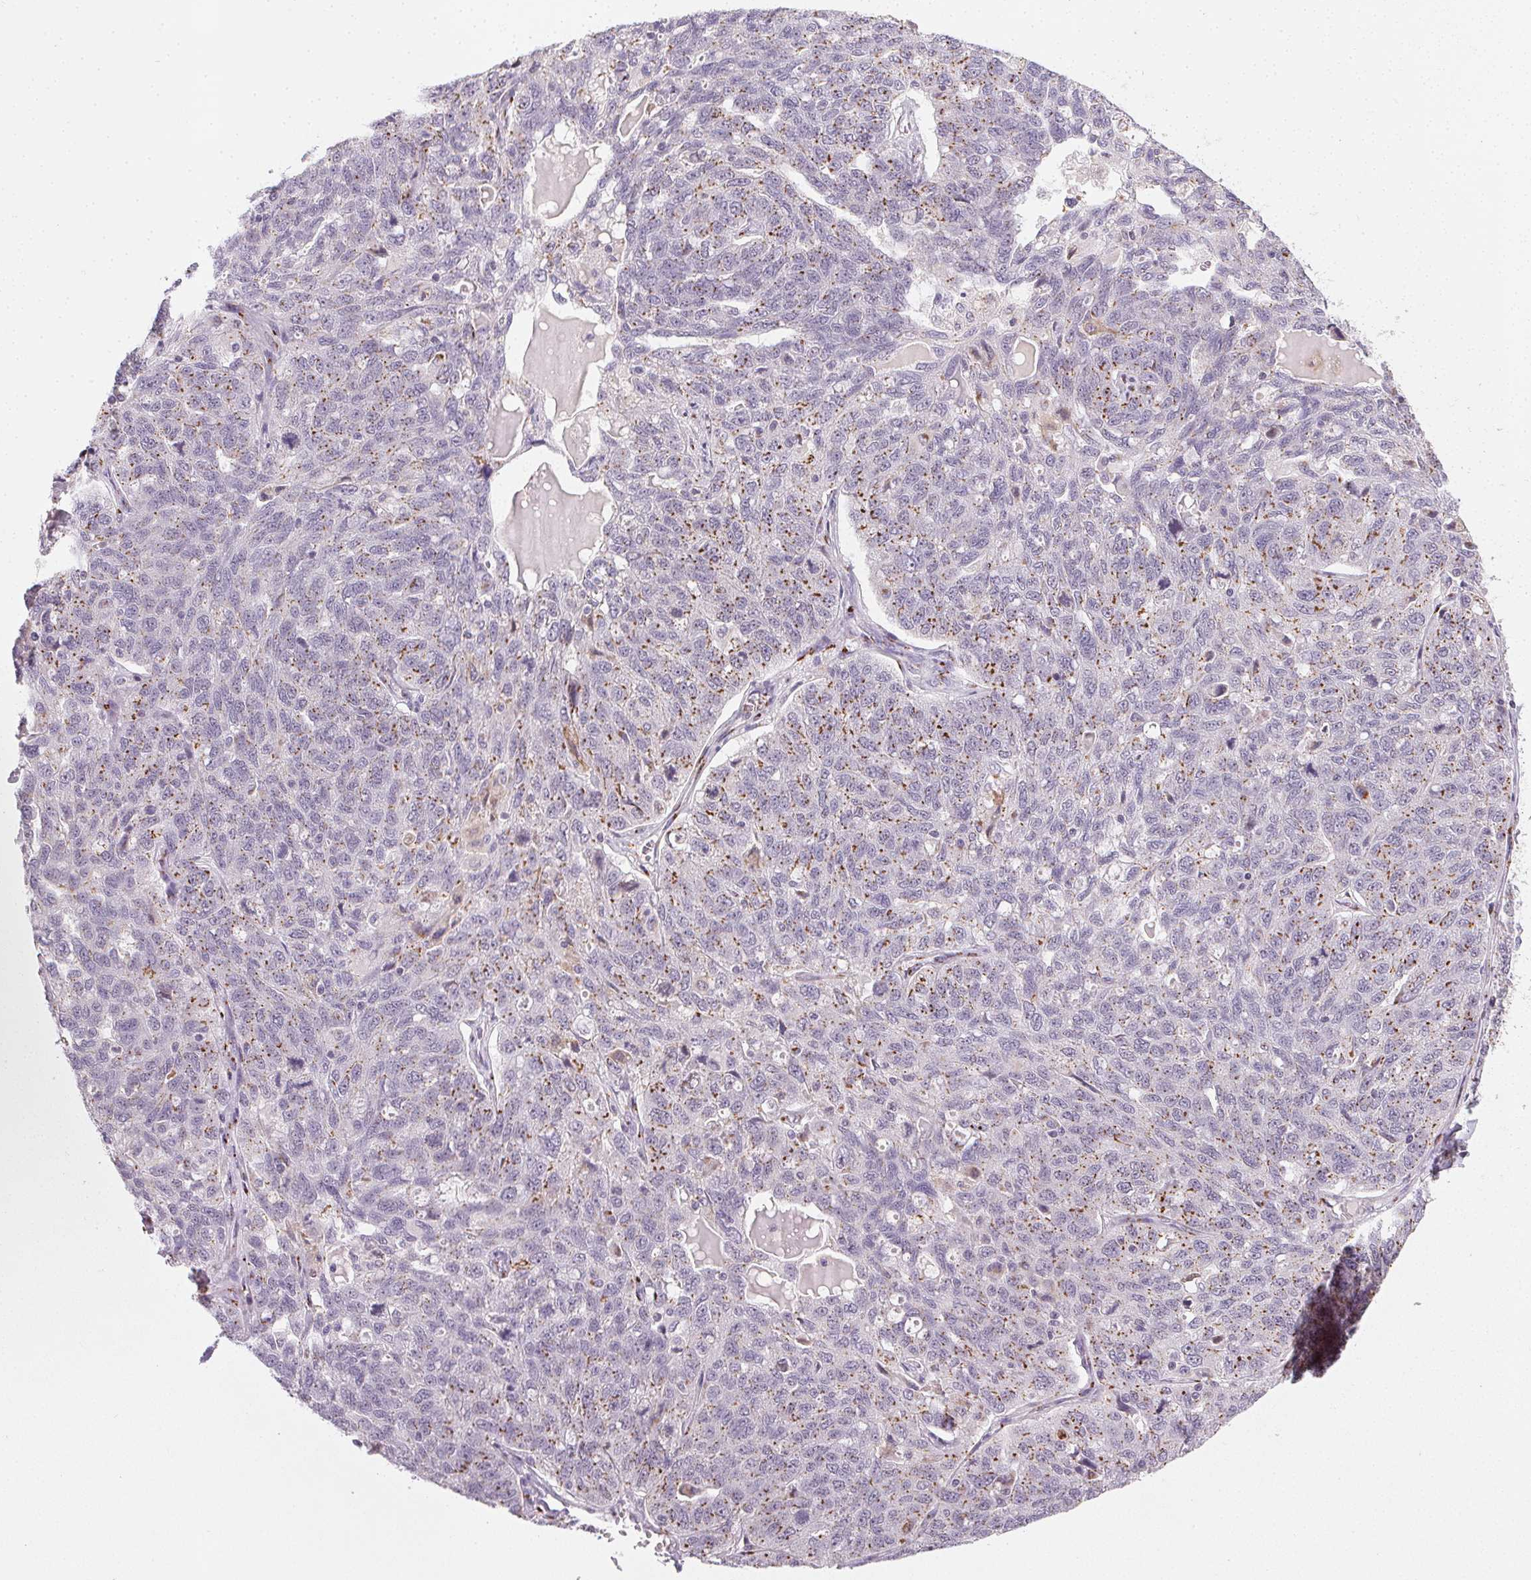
{"staining": {"intensity": "moderate", "quantity": "25%-75%", "location": "cytoplasmic/membranous"}, "tissue": "ovarian cancer", "cell_type": "Tumor cells", "image_type": "cancer", "snomed": [{"axis": "morphology", "description": "Cystadenocarcinoma, serous, NOS"}, {"axis": "topography", "description": "Ovary"}], "caption": "Human ovarian cancer stained for a protein (brown) reveals moderate cytoplasmic/membranous positive expression in approximately 25%-75% of tumor cells.", "gene": "RAB22A", "patient": {"sex": "female", "age": 71}}